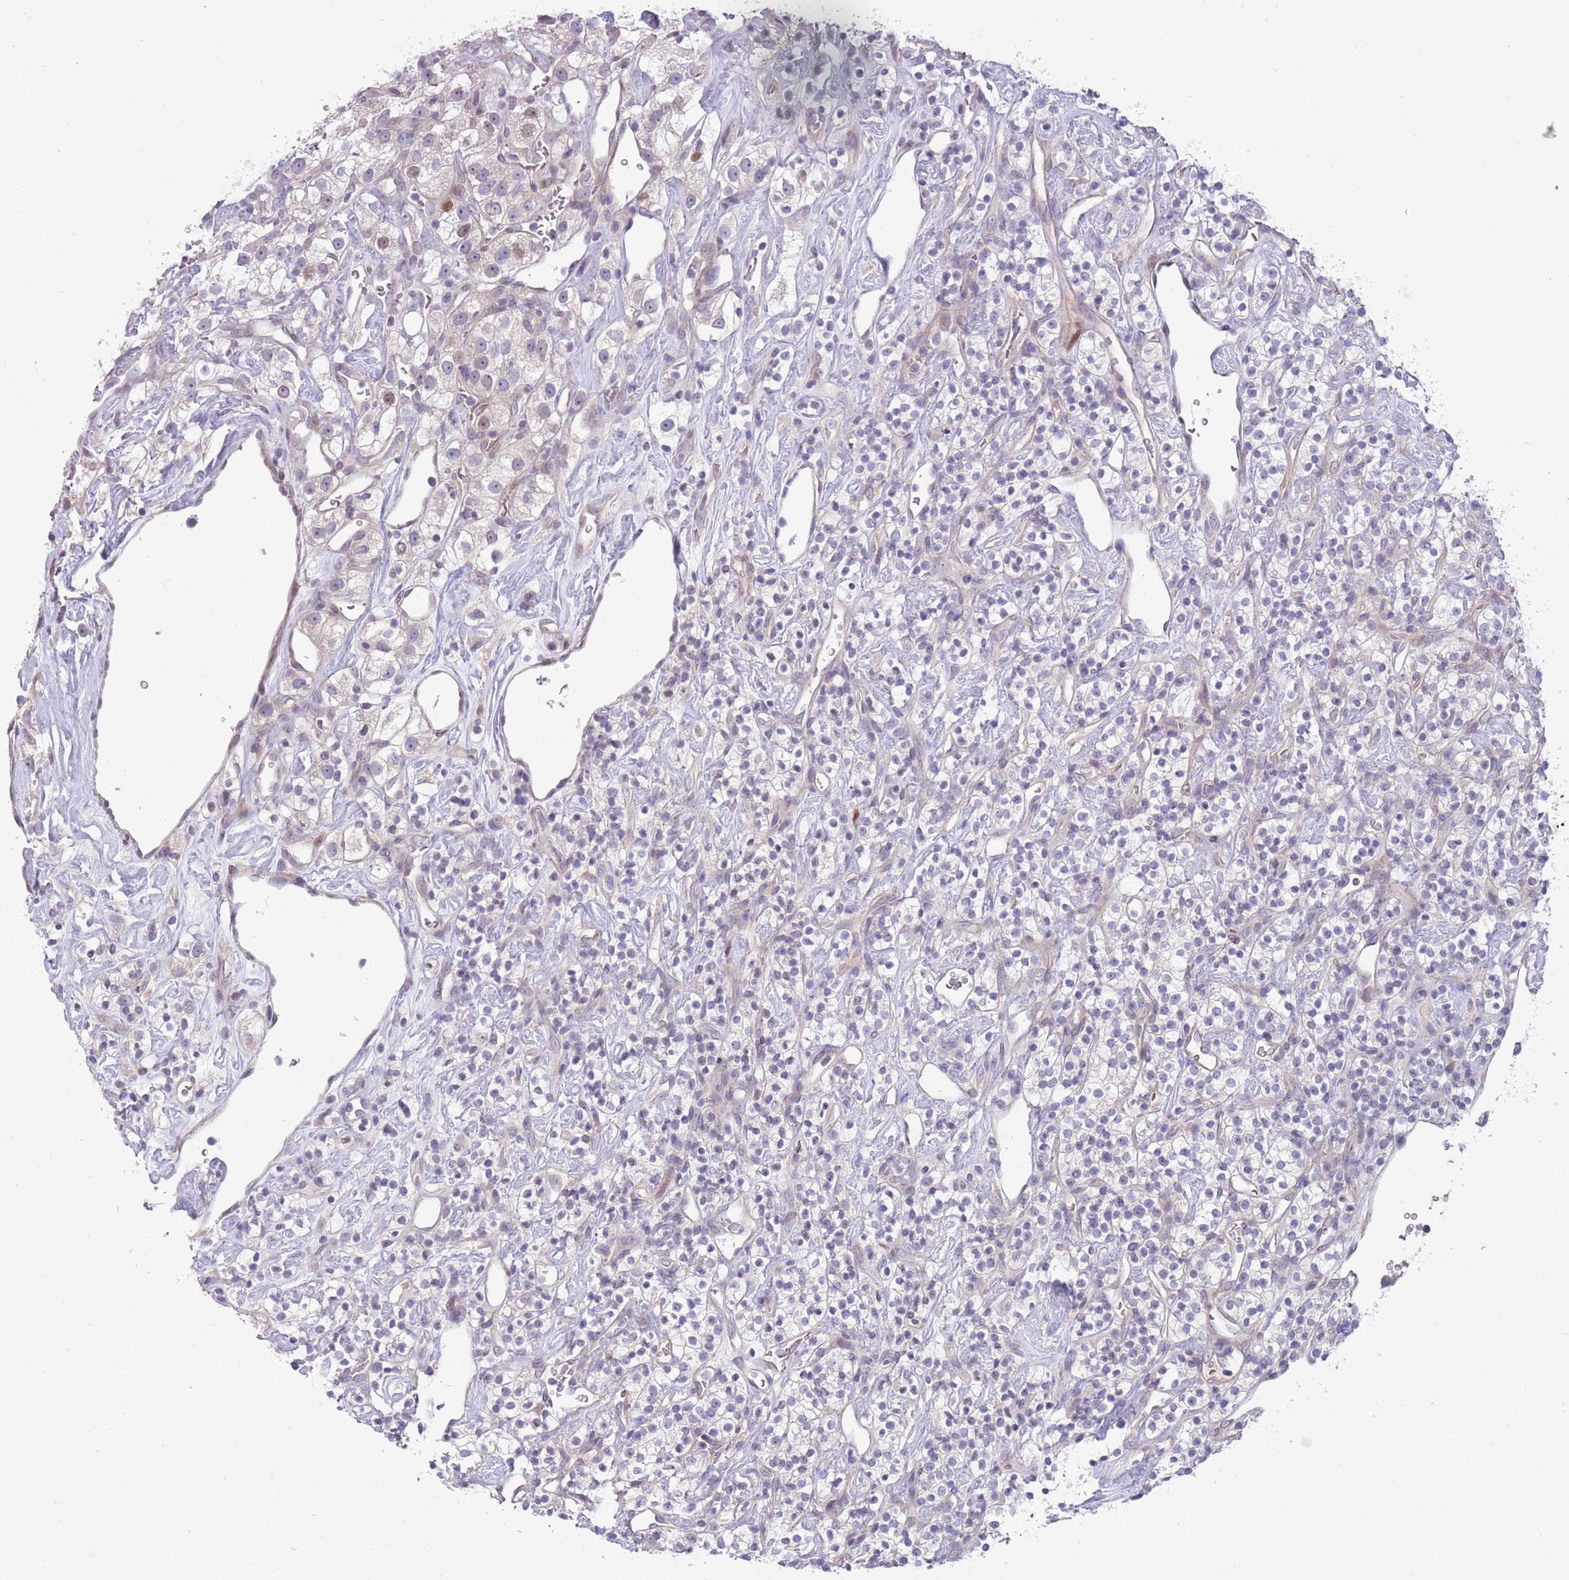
{"staining": {"intensity": "negative", "quantity": "none", "location": "none"}, "tissue": "renal cancer", "cell_type": "Tumor cells", "image_type": "cancer", "snomed": [{"axis": "morphology", "description": "Adenocarcinoma, NOS"}, {"axis": "topography", "description": "Kidney"}], "caption": "An image of human adenocarcinoma (renal) is negative for staining in tumor cells. (Immunohistochemistry, brightfield microscopy, high magnification).", "gene": "CCND2", "patient": {"sex": "male", "age": 77}}